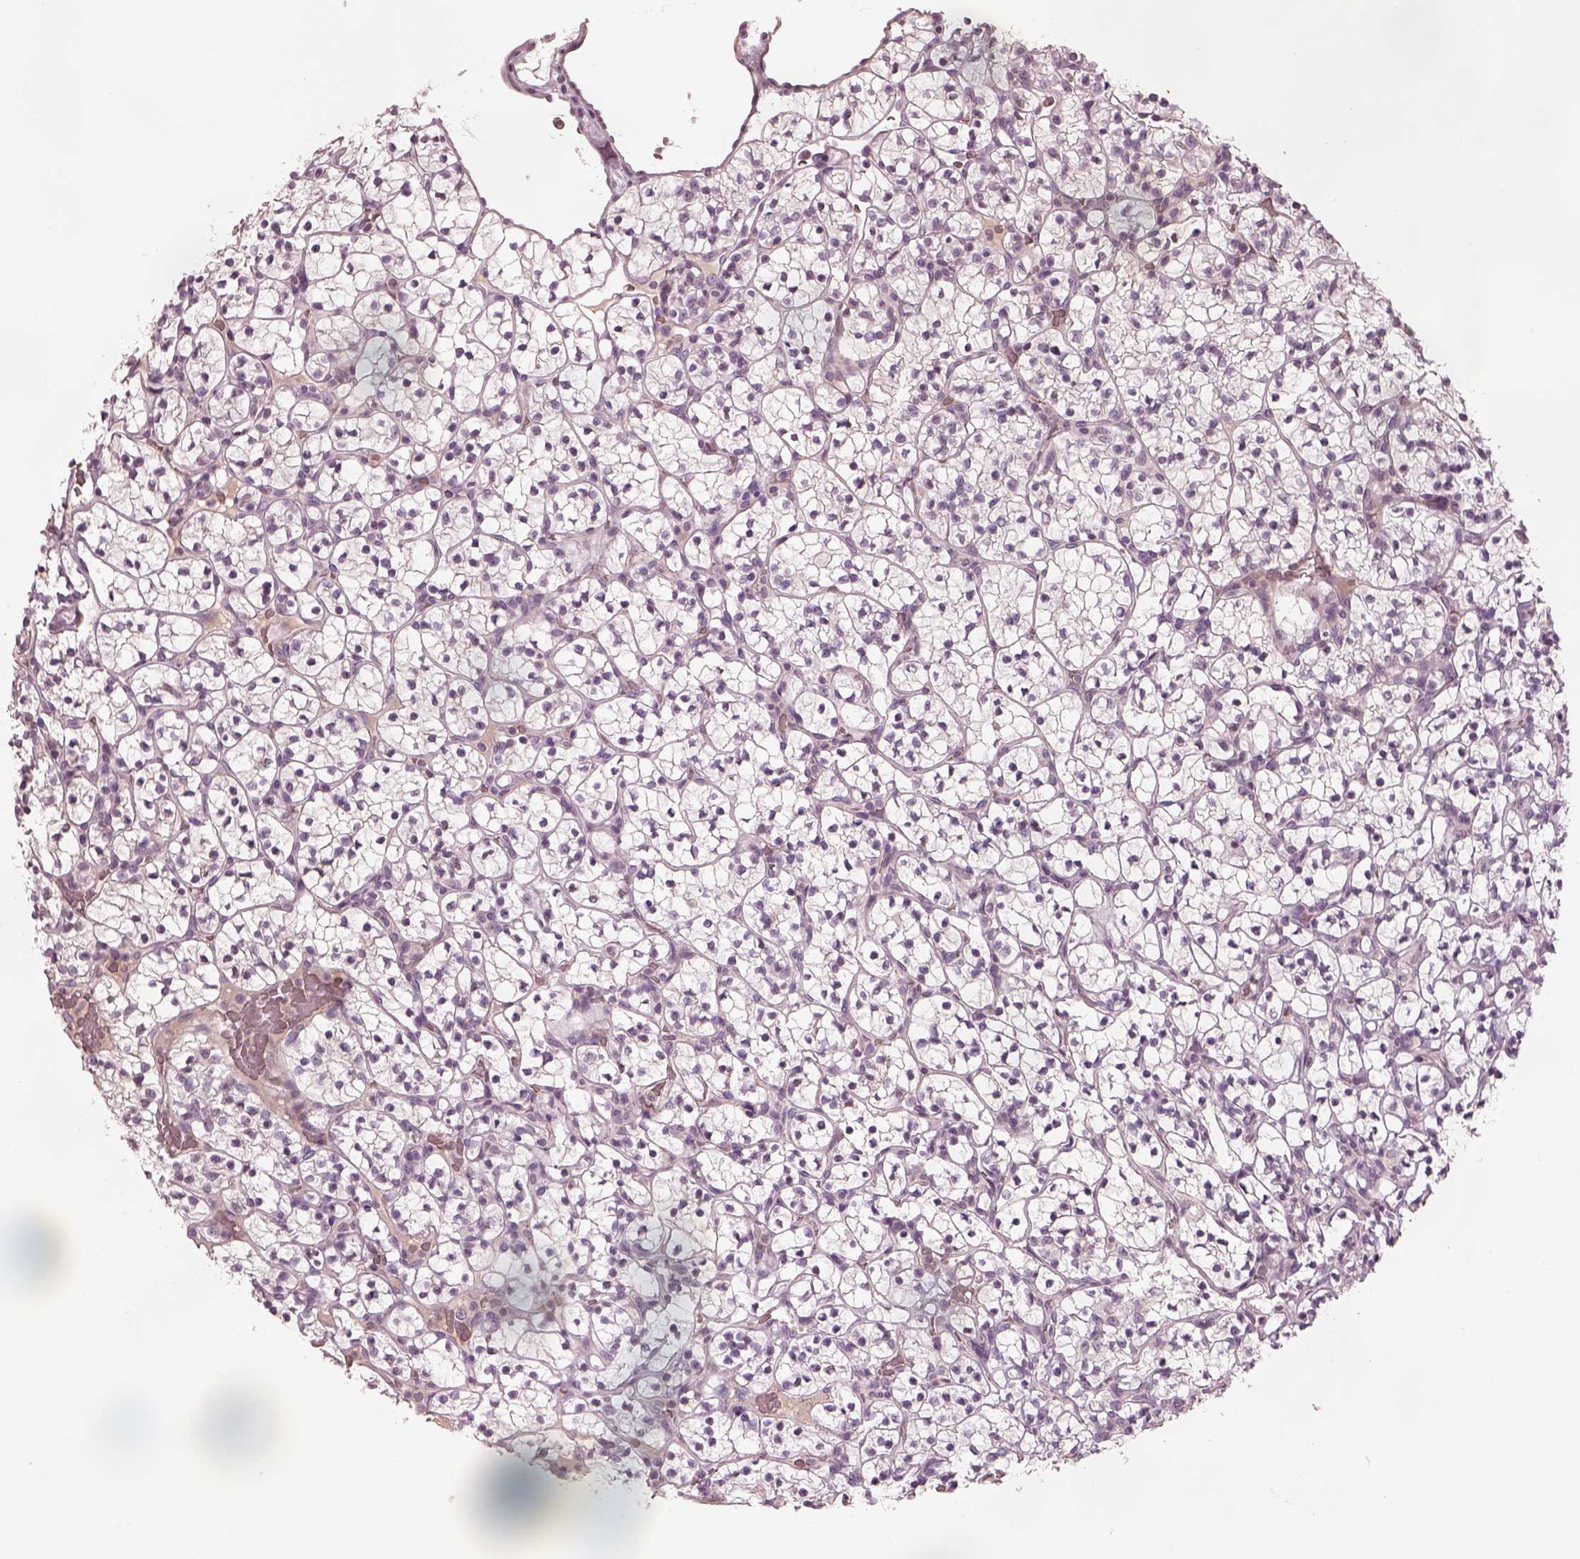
{"staining": {"intensity": "negative", "quantity": "none", "location": "none"}, "tissue": "renal cancer", "cell_type": "Tumor cells", "image_type": "cancer", "snomed": [{"axis": "morphology", "description": "Adenocarcinoma, NOS"}, {"axis": "topography", "description": "Kidney"}], "caption": "Renal cancer (adenocarcinoma) stained for a protein using immunohistochemistry exhibits no expression tumor cells.", "gene": "TLX3", "patient": {"sex": "female", "age": 89}}